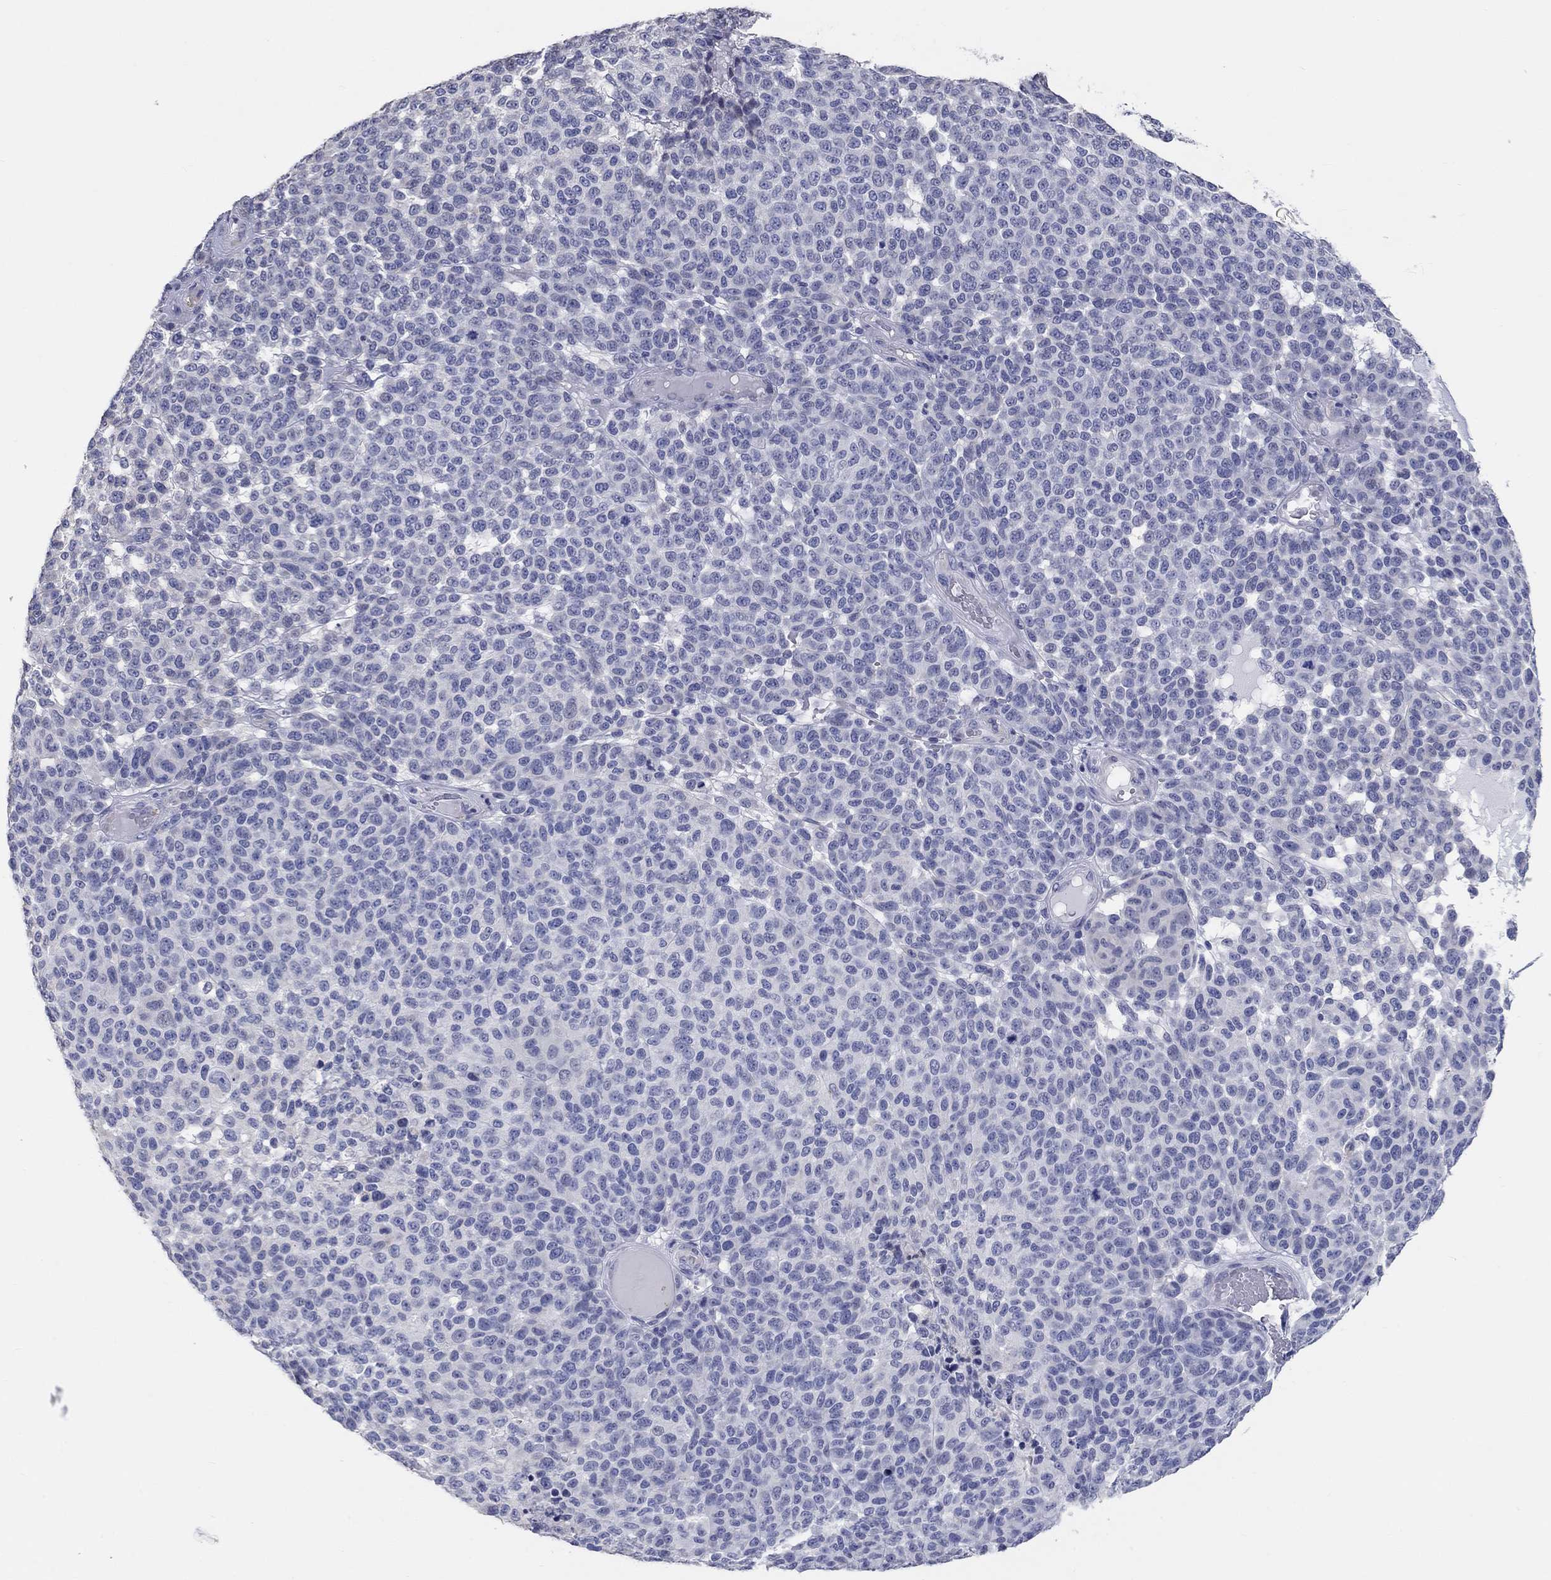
{"staining": {"intensity": "negative", "quantity": "none", "location": "none"}, "tissue": "melanoma", "cell_type": "Tumor cells", "image_type": "cancer", "snomed": [{"axis": "morphology", "description": "Malignant melanoma, NOS"}, {"axis": "topography", "description": "Skin"}], "caption": "This is an immunohistochemistry (IHC) image of malignant melanoma. There is no positivity in tumor cells.", "gene": "LRRC4C", "patient": {"sex": "female", "age": 95}}